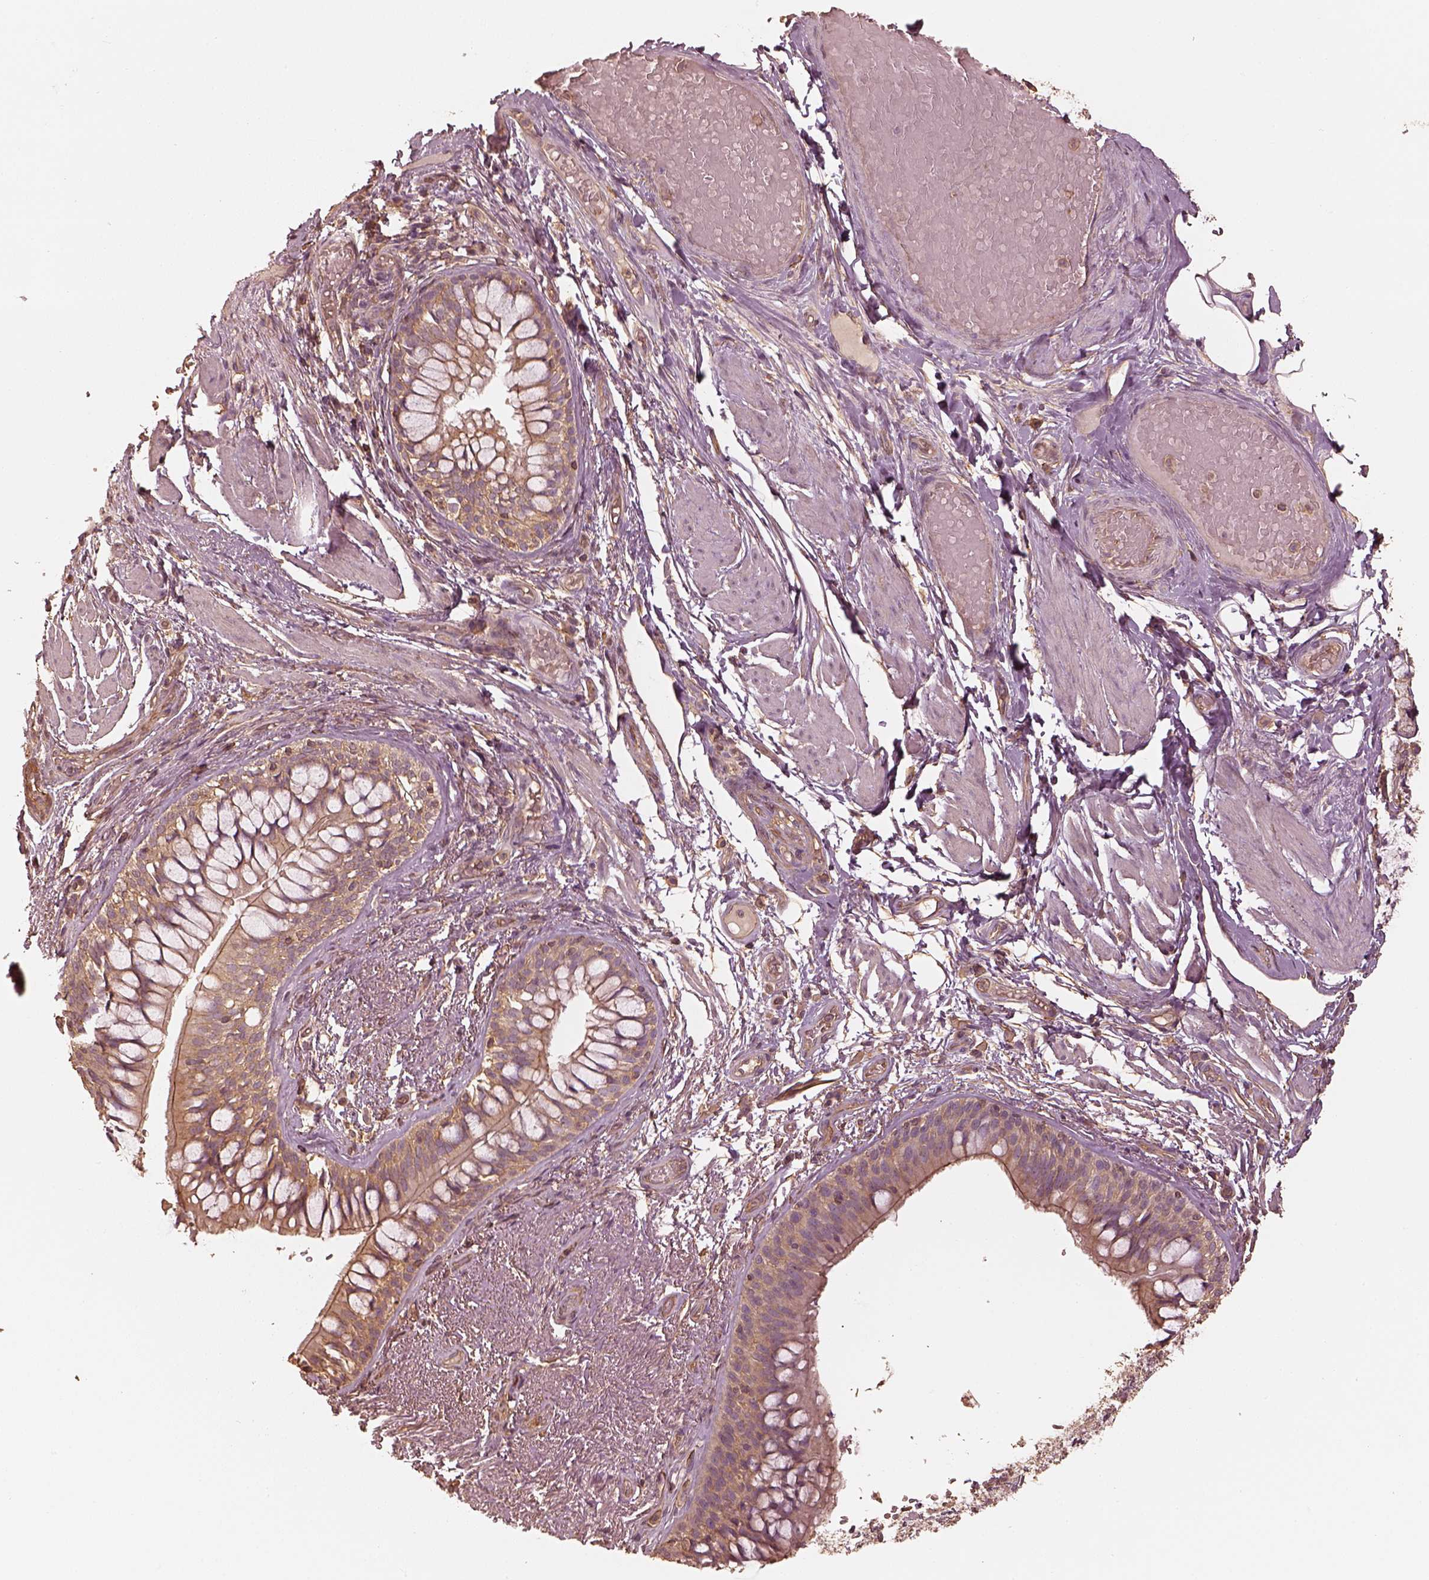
{"staining": {"intensity": "negative", "quantity": "none", "location": "none"}, "tissue": "adipose tissue", "cell_type": "Adipocytes", "image_type": "normal", "snomed": [{"axis": "morphology", "description": "Normal tissue, NOS"}, {"axis": "topography", "description": "Cartilage tissue"}, {"axis": "topography", "description": "Bronchus"}], "caption": "Immunohistochemistry of benign human adipose tissue displays no staining in adipocytes.", "gene": "WDR7", "patient": {"sex": "male", "age": 64}}